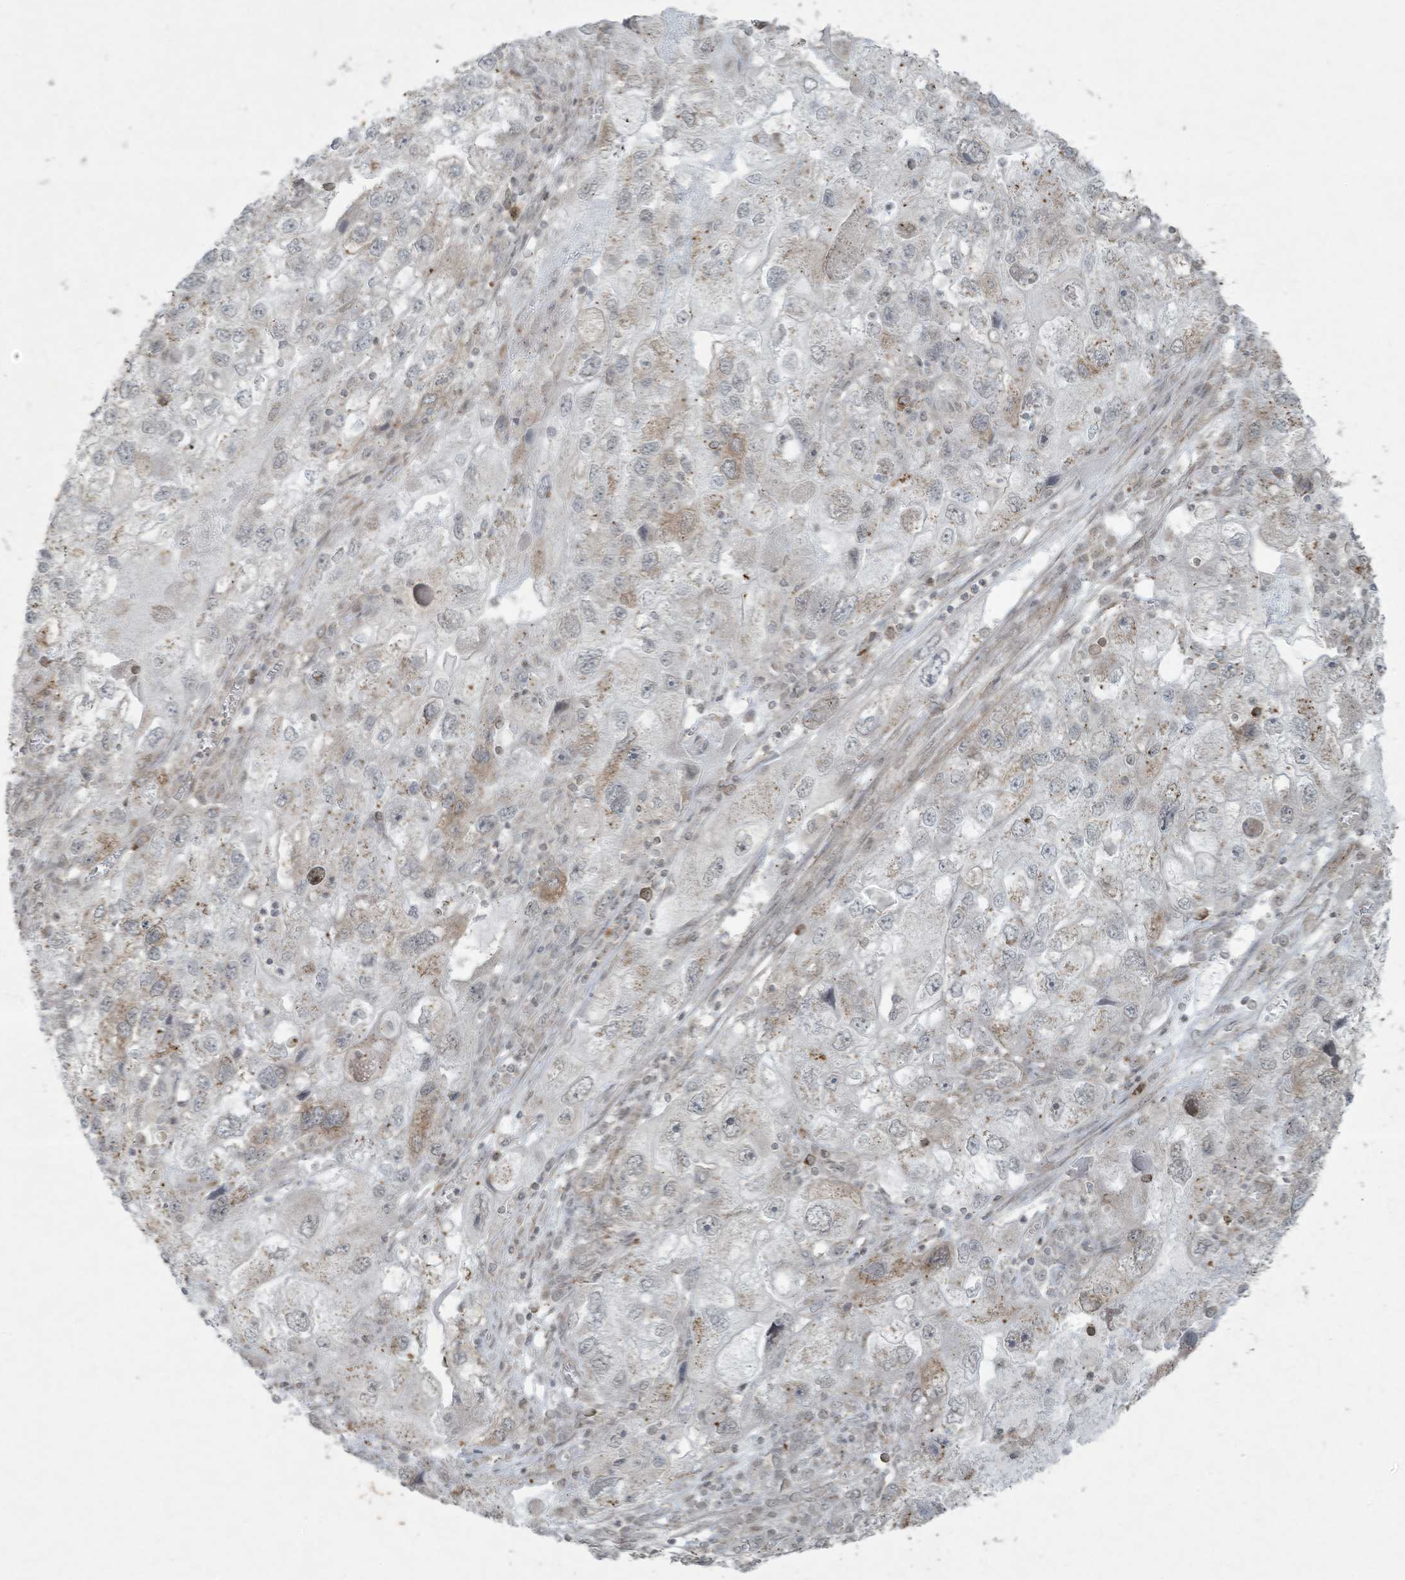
{"staining": {"intensity": "negative", "quantity": "none", "location": "none"}, "tissue": "endometrial cancer", "cell_type": "Tumor cells", "image_type": "cancer", "snomed": [{"axis": "morphology", "description": "Adenocarcinoma, NOS"}, {"axis": "topography", "description": "Endometrium"}], "caption": "Immunohistochemistry (IHC) photomicrograph of endometrial cancer stained for a protein (brown), which demonstrates no positivity in tumor cells. (DAB (3,3'-diaminobenzidine) immunohistochemistry visualized using brightfield microscopy, high magnification).", "gene": "ZNF263", "patient": {"sex": "female", "age": 49}}